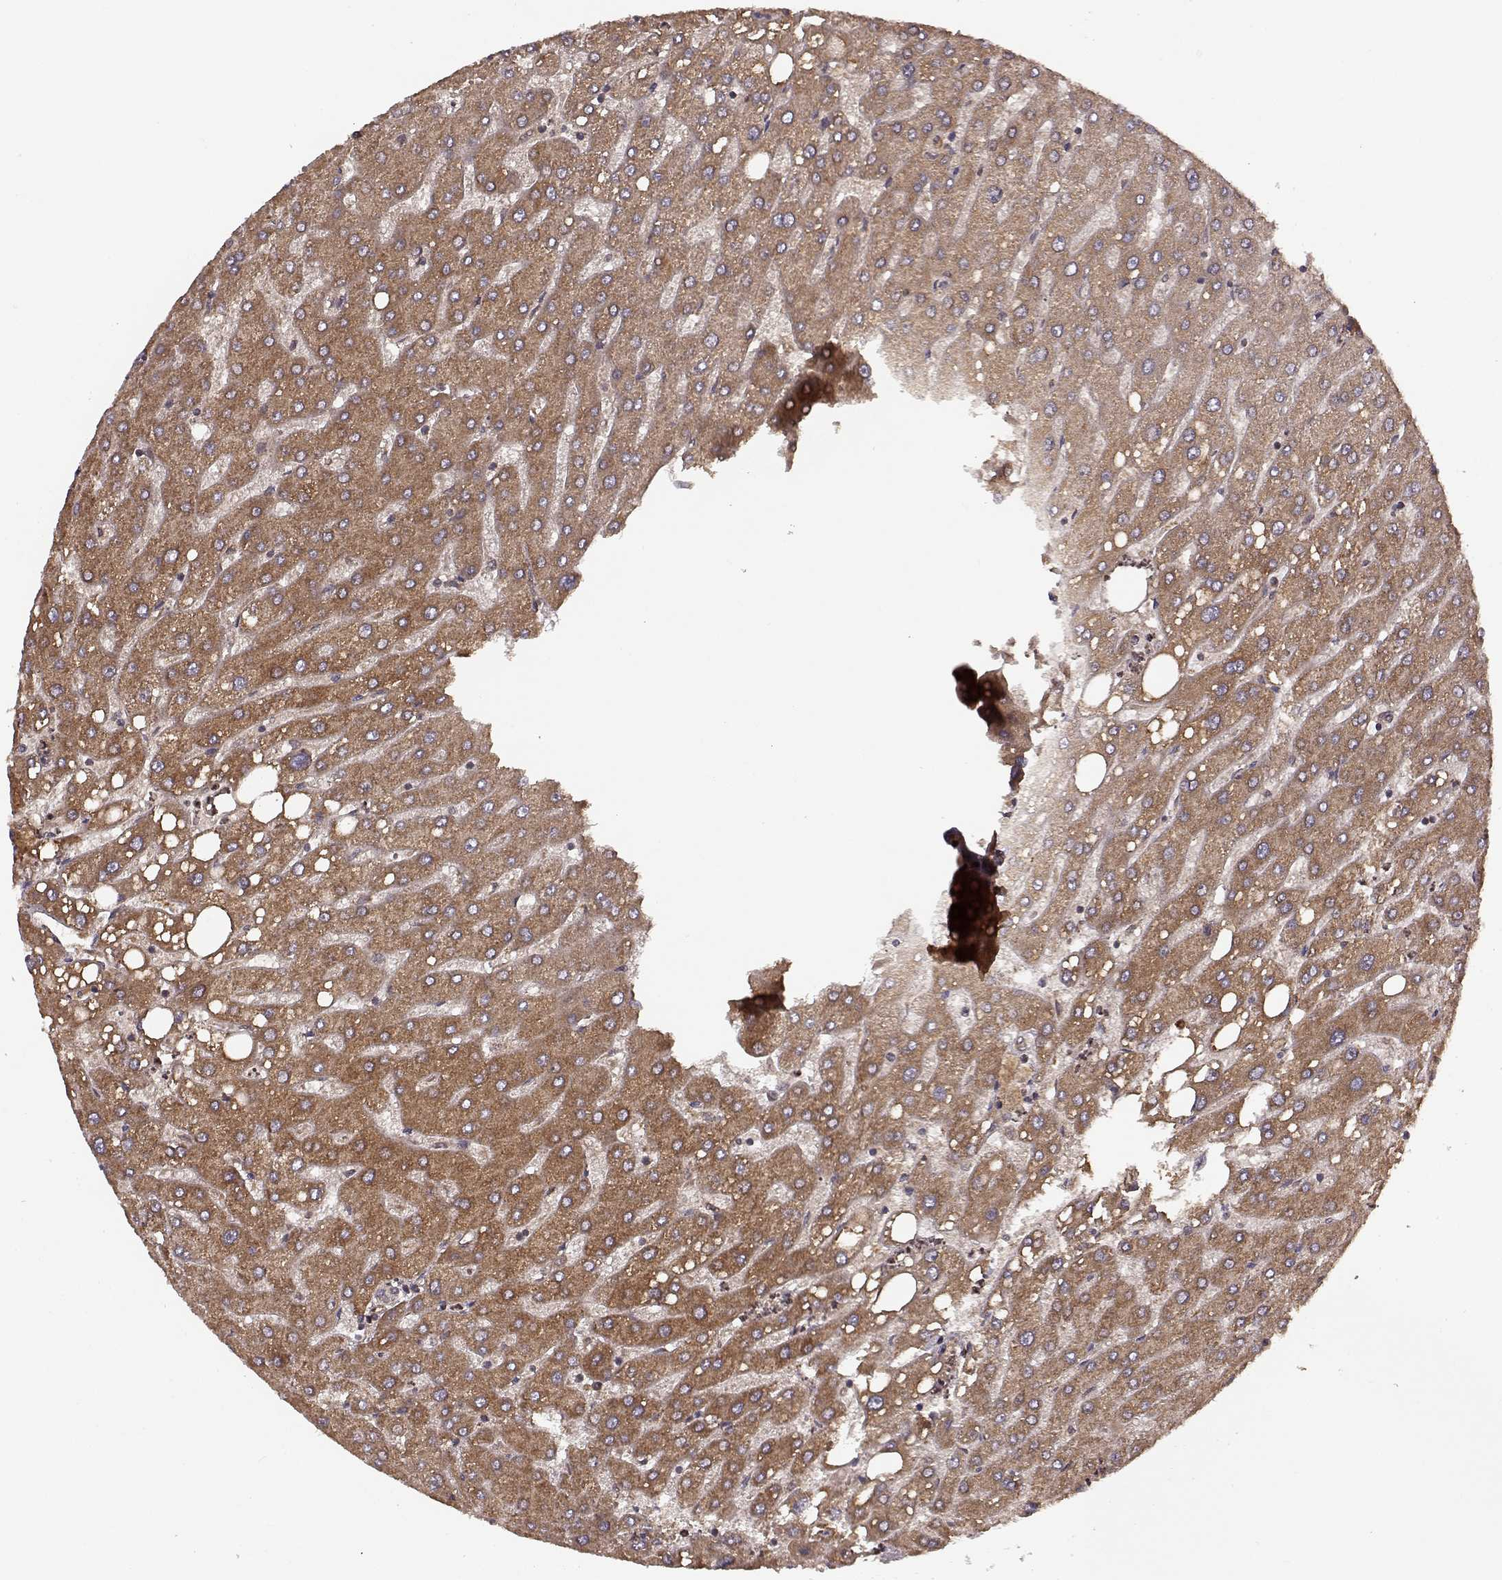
{"staining": {"intensity": "weak", "quantity": ">75%", "location": "cytoplasmic/membranous"}, "tissue": "liver", "cell_type": "Cholangiocytes", "image_type": "normal", "snomed": [{"axis": "morphology", "description": "Normal tissue, NOS"}, {"axis": "topography", "description": "Liver"}], "caption": "IHC (DAB (3,3'-diaminobenzidine)) staining of normal liver exhibits weak cytoplasmic/membranous protein expression in approximately >75% of cholangiocytes.", "gene": "AGPAT1", "patient": {"sex": "male", "age": 67}}